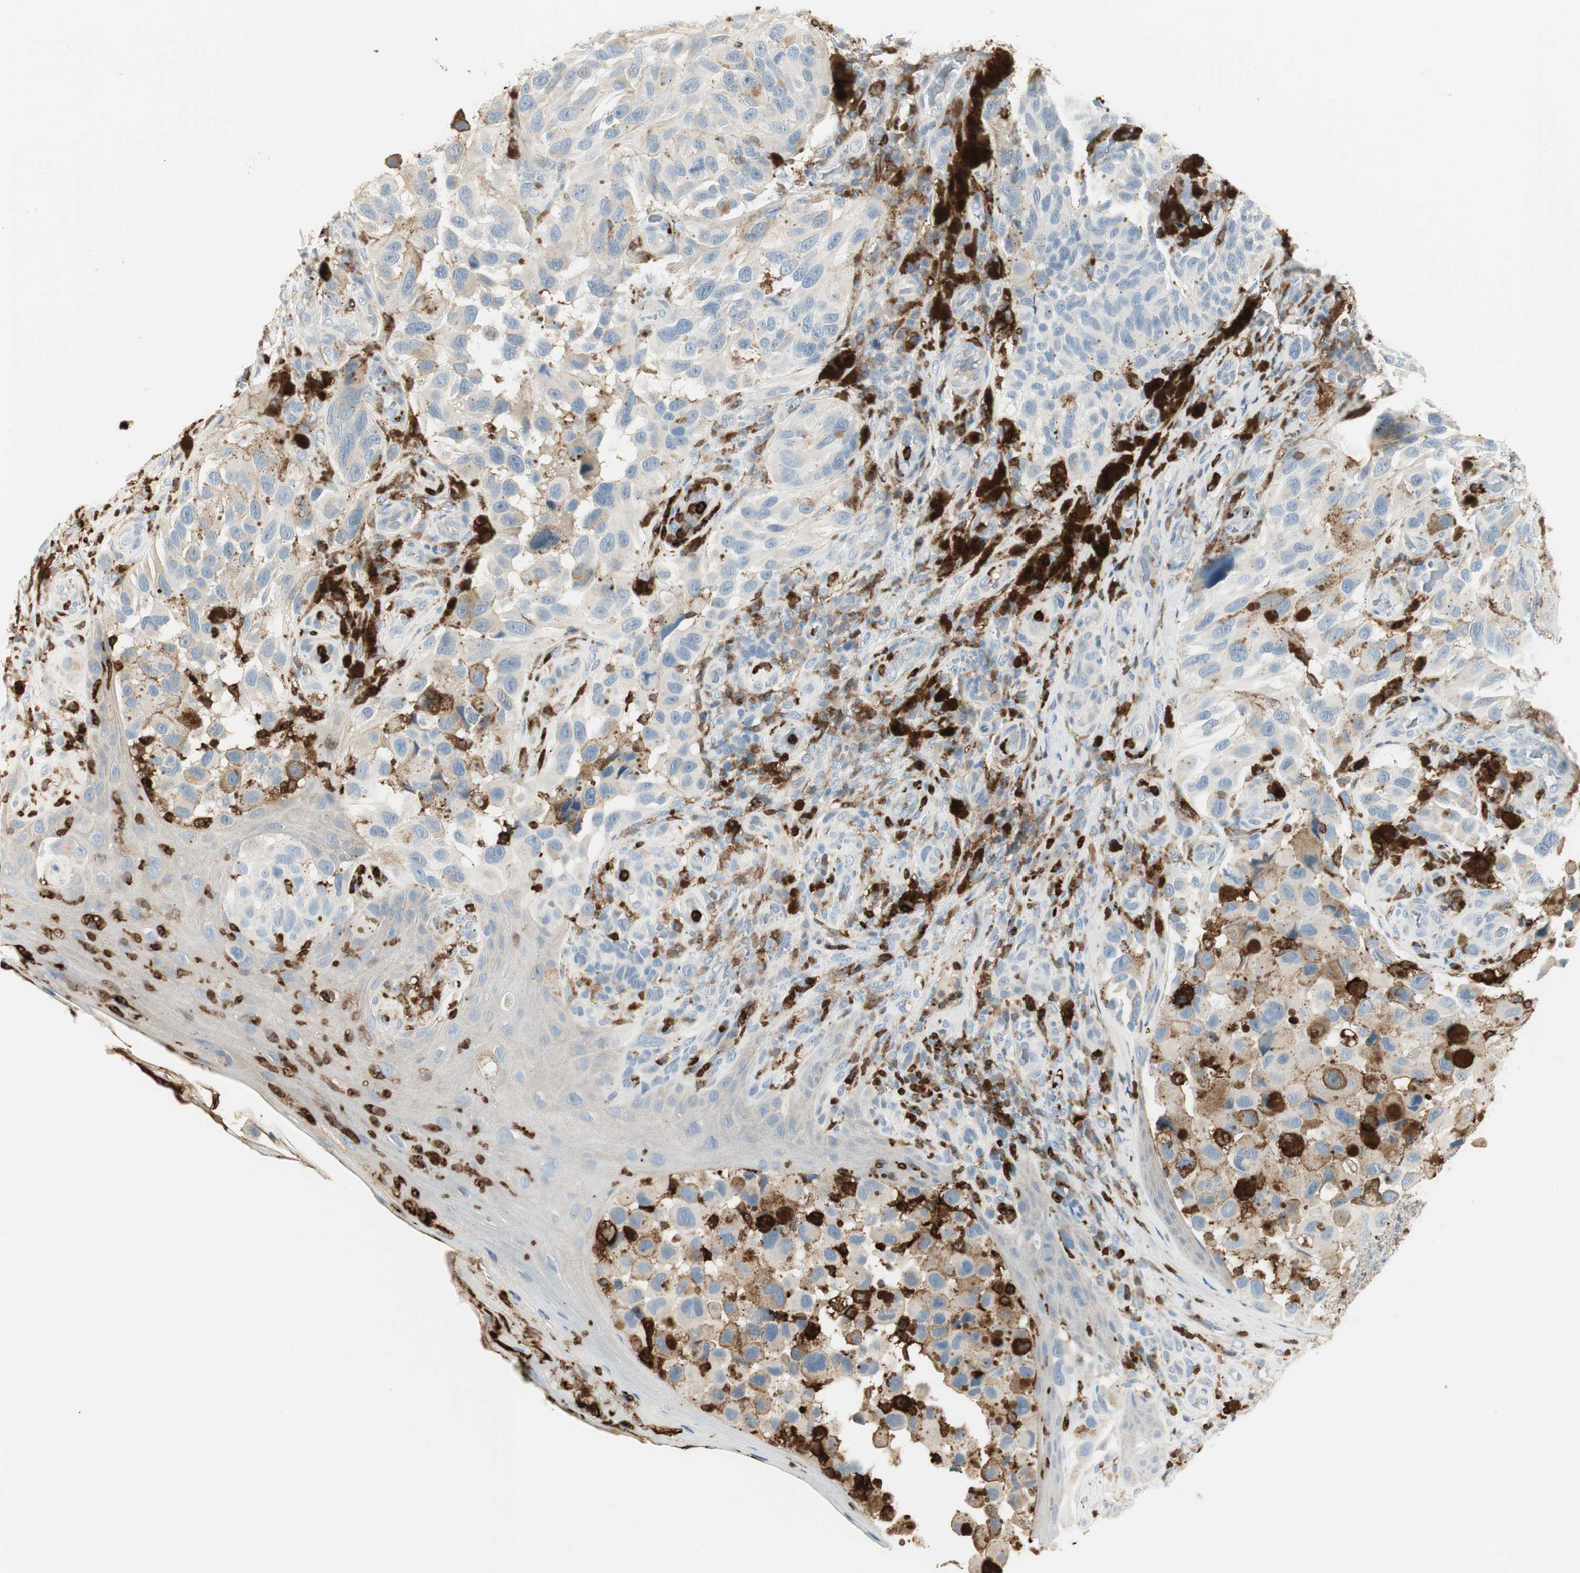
{"staining": {"intensity": "negative", "quantity": "none", "location": "none"}, "tissue": "melanoma", "cell_type": "Tumor cells", "image_type": "cancer", "snomed": [{"axis": "morphology", "description": "Malignant melanoma, NOS"}, {"axis": "topography", "description": "Skin"}], "caption": "Immunohistochemical staining of human melanoma displays no significant expression in tumor cells. (Brightfield microscopy of DAB immunohistochemistry (IHC) at high magnification).", "gene": "ITGB2", "patient": {"sex": "female", "age": 73}}